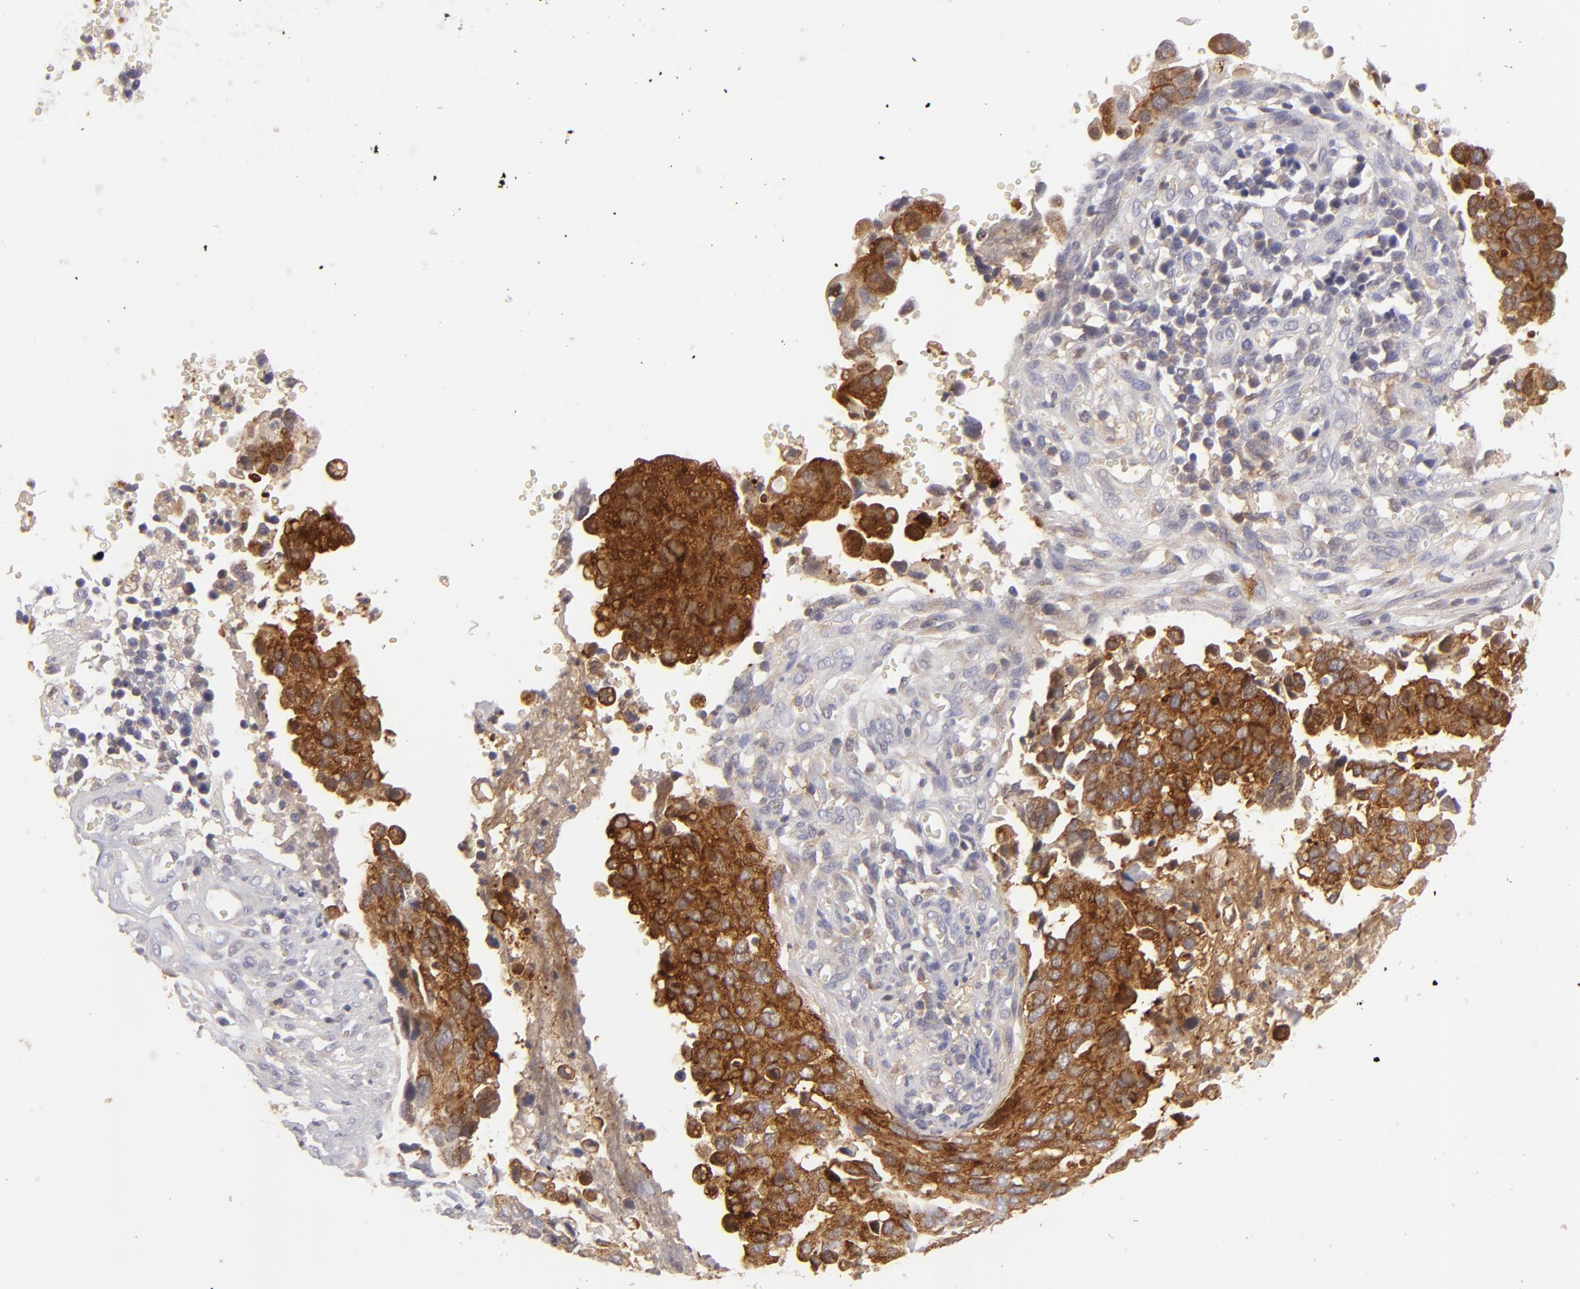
{"staining": {"intensity": "strong", "quantity": ">75%", "location": "cytoplasmic/membranous"}, "tissue": "cervical cancer", "cell_type": "Tumor cells", "image_type": "cancer", "snomed": [{"axis": "morphology", "description": "Normal tissue, NOS"}, {"axis": "morphology", "description": "Squamous cell carcinoma, NOS"}, {"axis": "topography", "description": "Cervix"}], "caption": "This photomicrograph displays immunohistochemistry (IHC) staining of cervical cancer, with high strong cytoplasmic/membranous staining in approximately >75% of tumor cells.", "gene": "MMP10", "patient": {"sex": "female", "age": 45}}